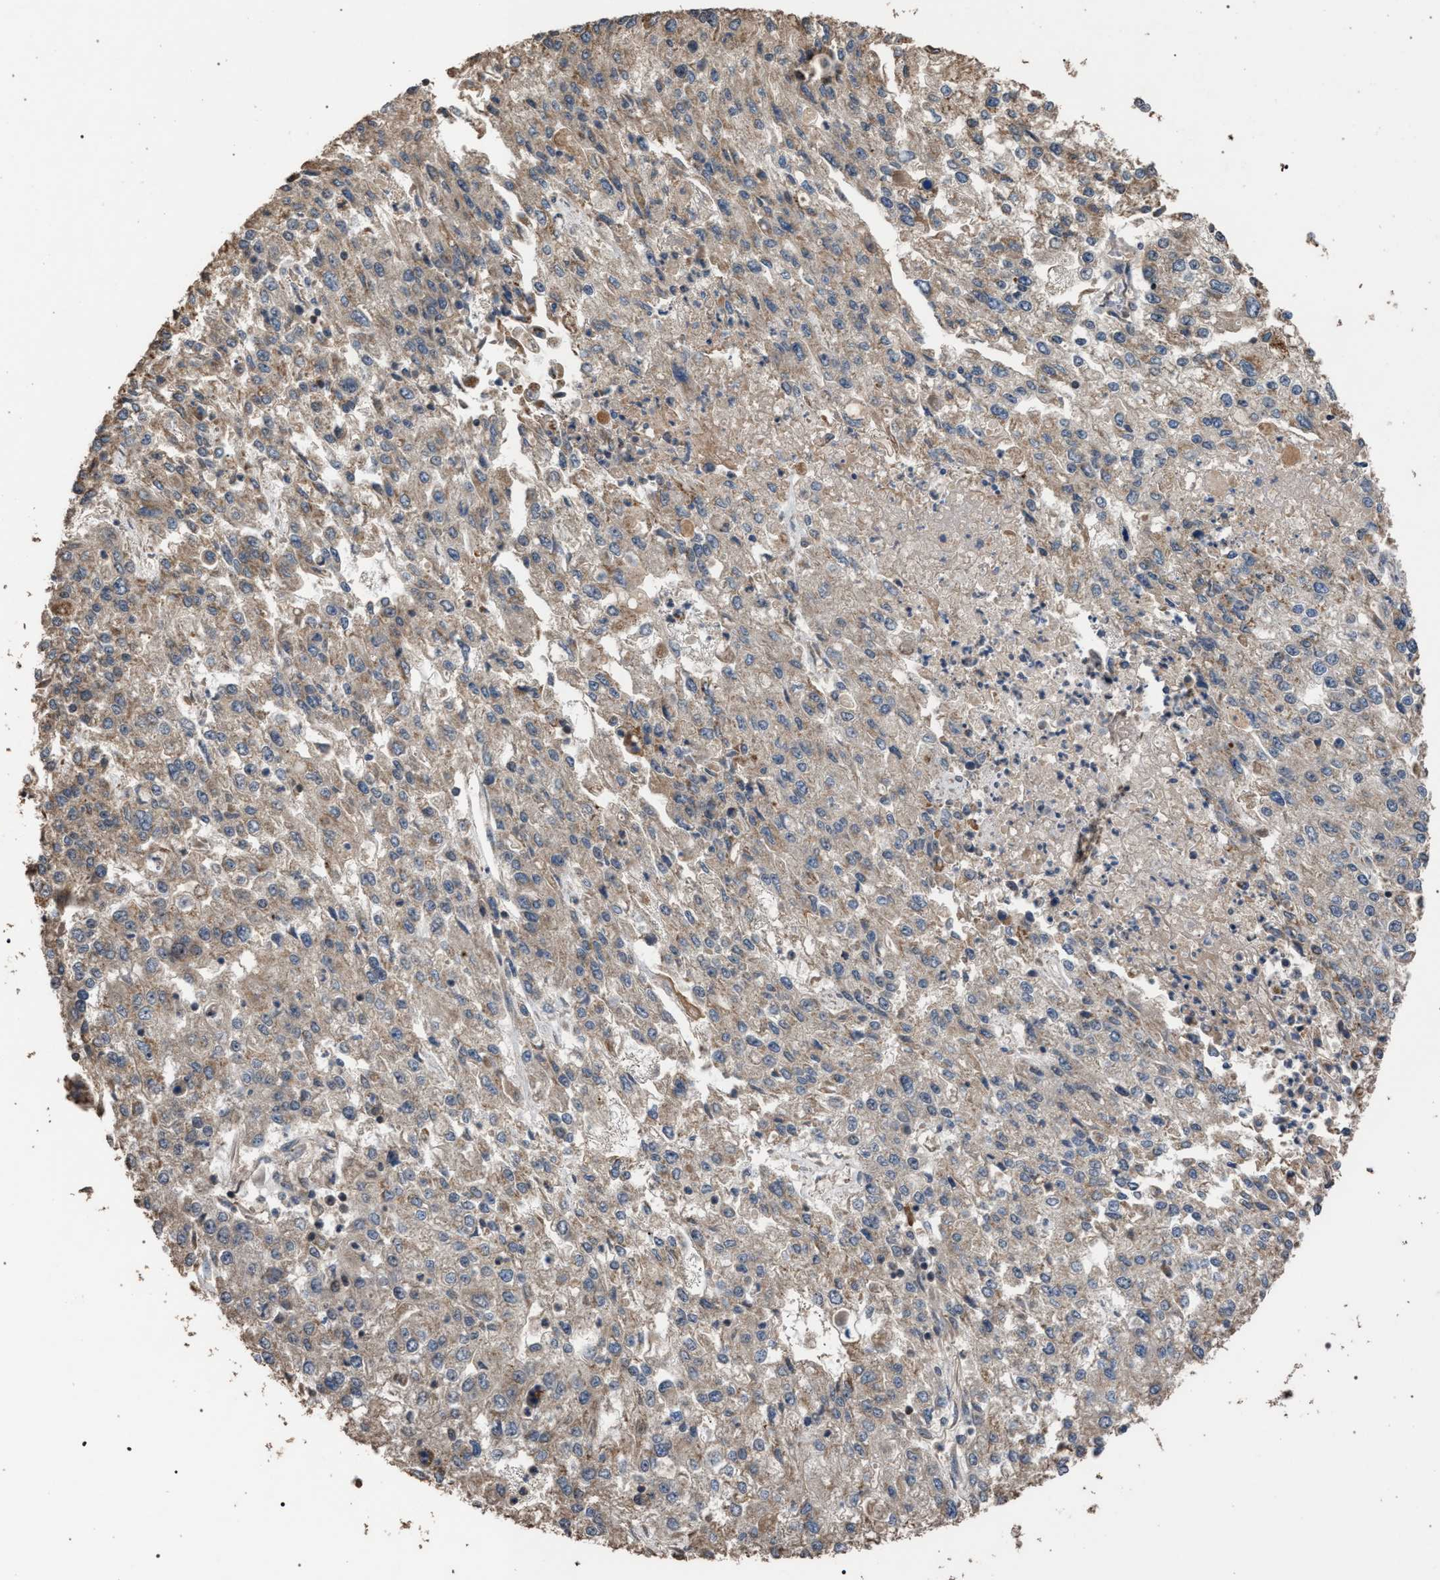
{"staining": {"intensity": "weak", "quantity": "25%-75%", "location": "cytoplasmic/membranous"}, "tissue": "endometrial cancer", "cell_type": "Tumor cells", "image_type": "cancer", "snomed": [{"axis": "morphology", "description": "Adenocarcinoma, NOS"}, {"axis": "topography", "description": "Endometrium"}], "caption": "Immunohistochemical staining of human endometrial adenocarcinoma displays low levels of weak cytoplasmic/membranous positivity in about 25%-75% of tumor cells.", "gene": "NAA35", "patient": {"sex": "female", "age": 49}}